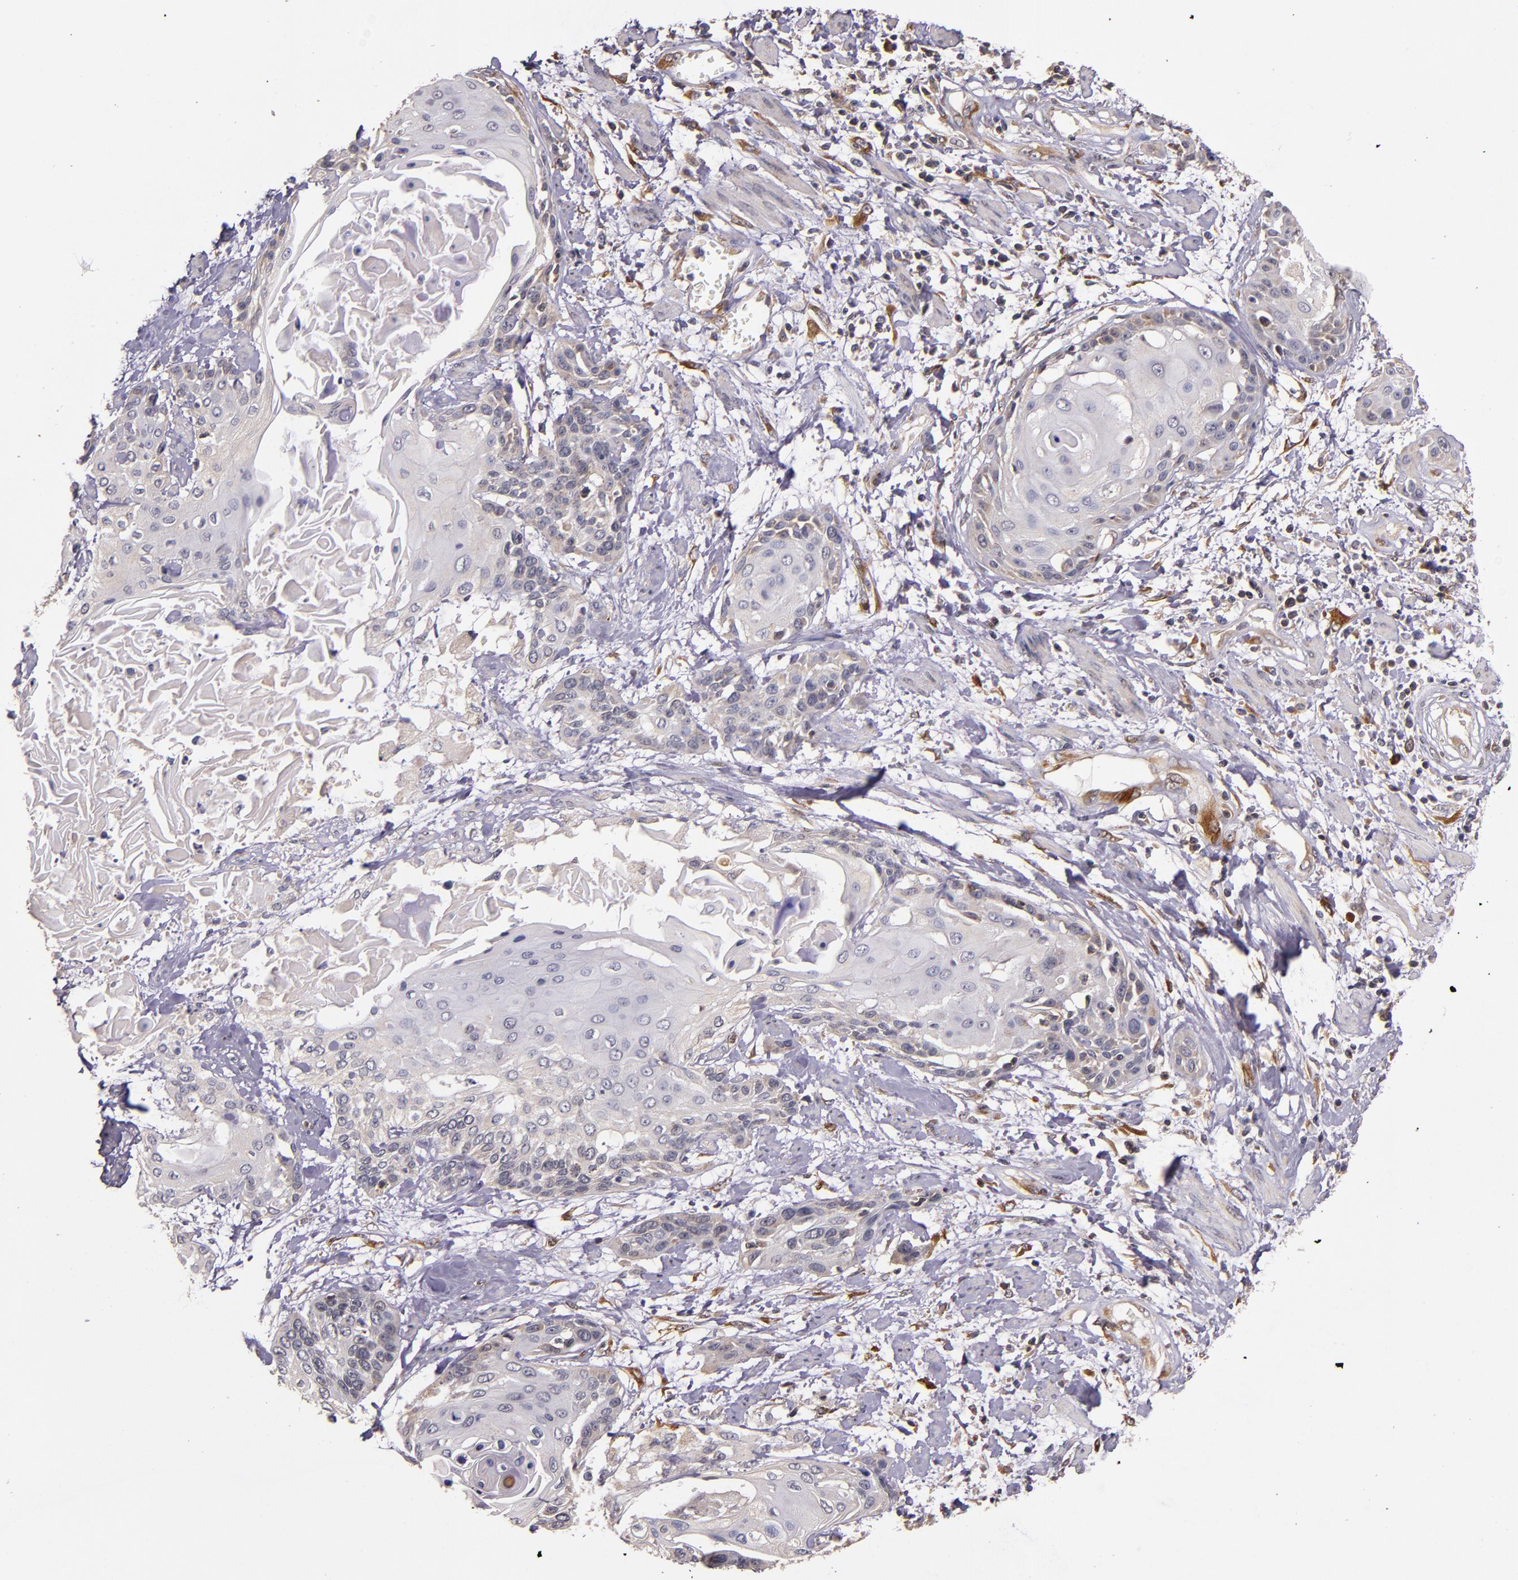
{"staining": {"intensity": "weak", "quantity": ">75%", "location": "cytoplasmic/membranous"}, "tissue": "cervical cancer", "cell_type": "Tumor cells", "image_type": "cancer", "snomed": [{"axis": "morphology", "description": "Squamous cell carcinoma, NOS"}, {"axis": "topography", "description": "Cervix"}], "caption": "The photomicrograph demonstrates a brown stain indicating the presence of a protein in the cytoplasmic/membranous of tumor cells in cervical cancer (squamous cell carcinoma). (IHC, brightfield microscopy, high magnification).", "gene": "PRAF2", "patient": {"sex": "female", "age": 57}}